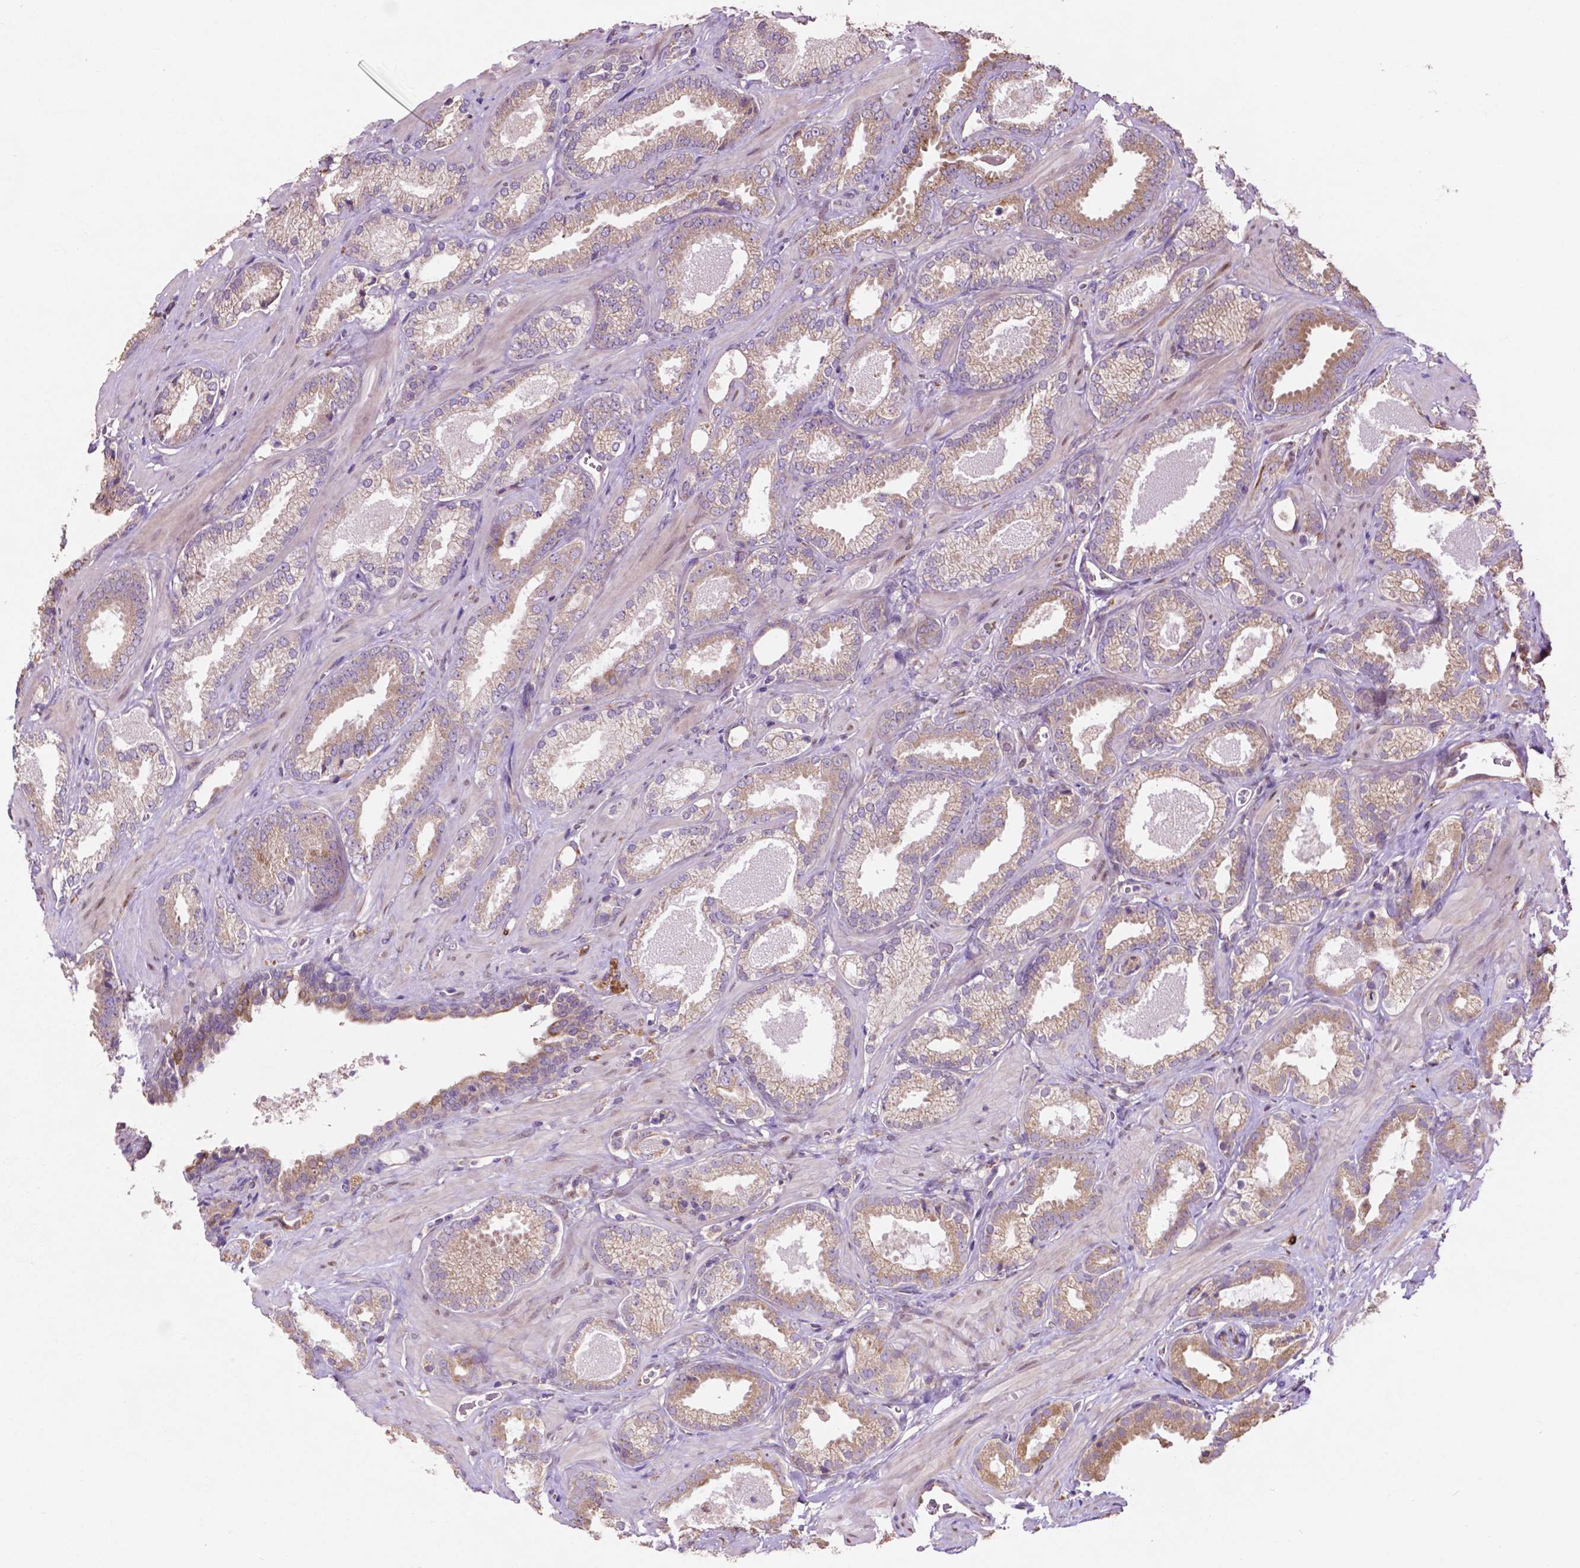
{"staining": {"intensity": "weak", "quantity": ">75%", "location": "cytoplasmic/membranous"}, "tissue": "prostate cancer", "cell_type": "Tumor cells", "image_type": "cancer", "snomed": [{"axis": "morphology", "description": "Adenocarcinoma, Low grade"}, {"axis": "topography", "description": "Prostate"}], "caption": "Immunohistochemical staining of human adenocarcinoma (low-grade) (prostate) shows low levels of weak cytoplasmic/membranous positivity in about >75% of tumor cells. (DAB IHC with brightfield microscopy, high magnification).", "gene": "MBTPS1", "patient": {"sex": "male", "age": 62}}